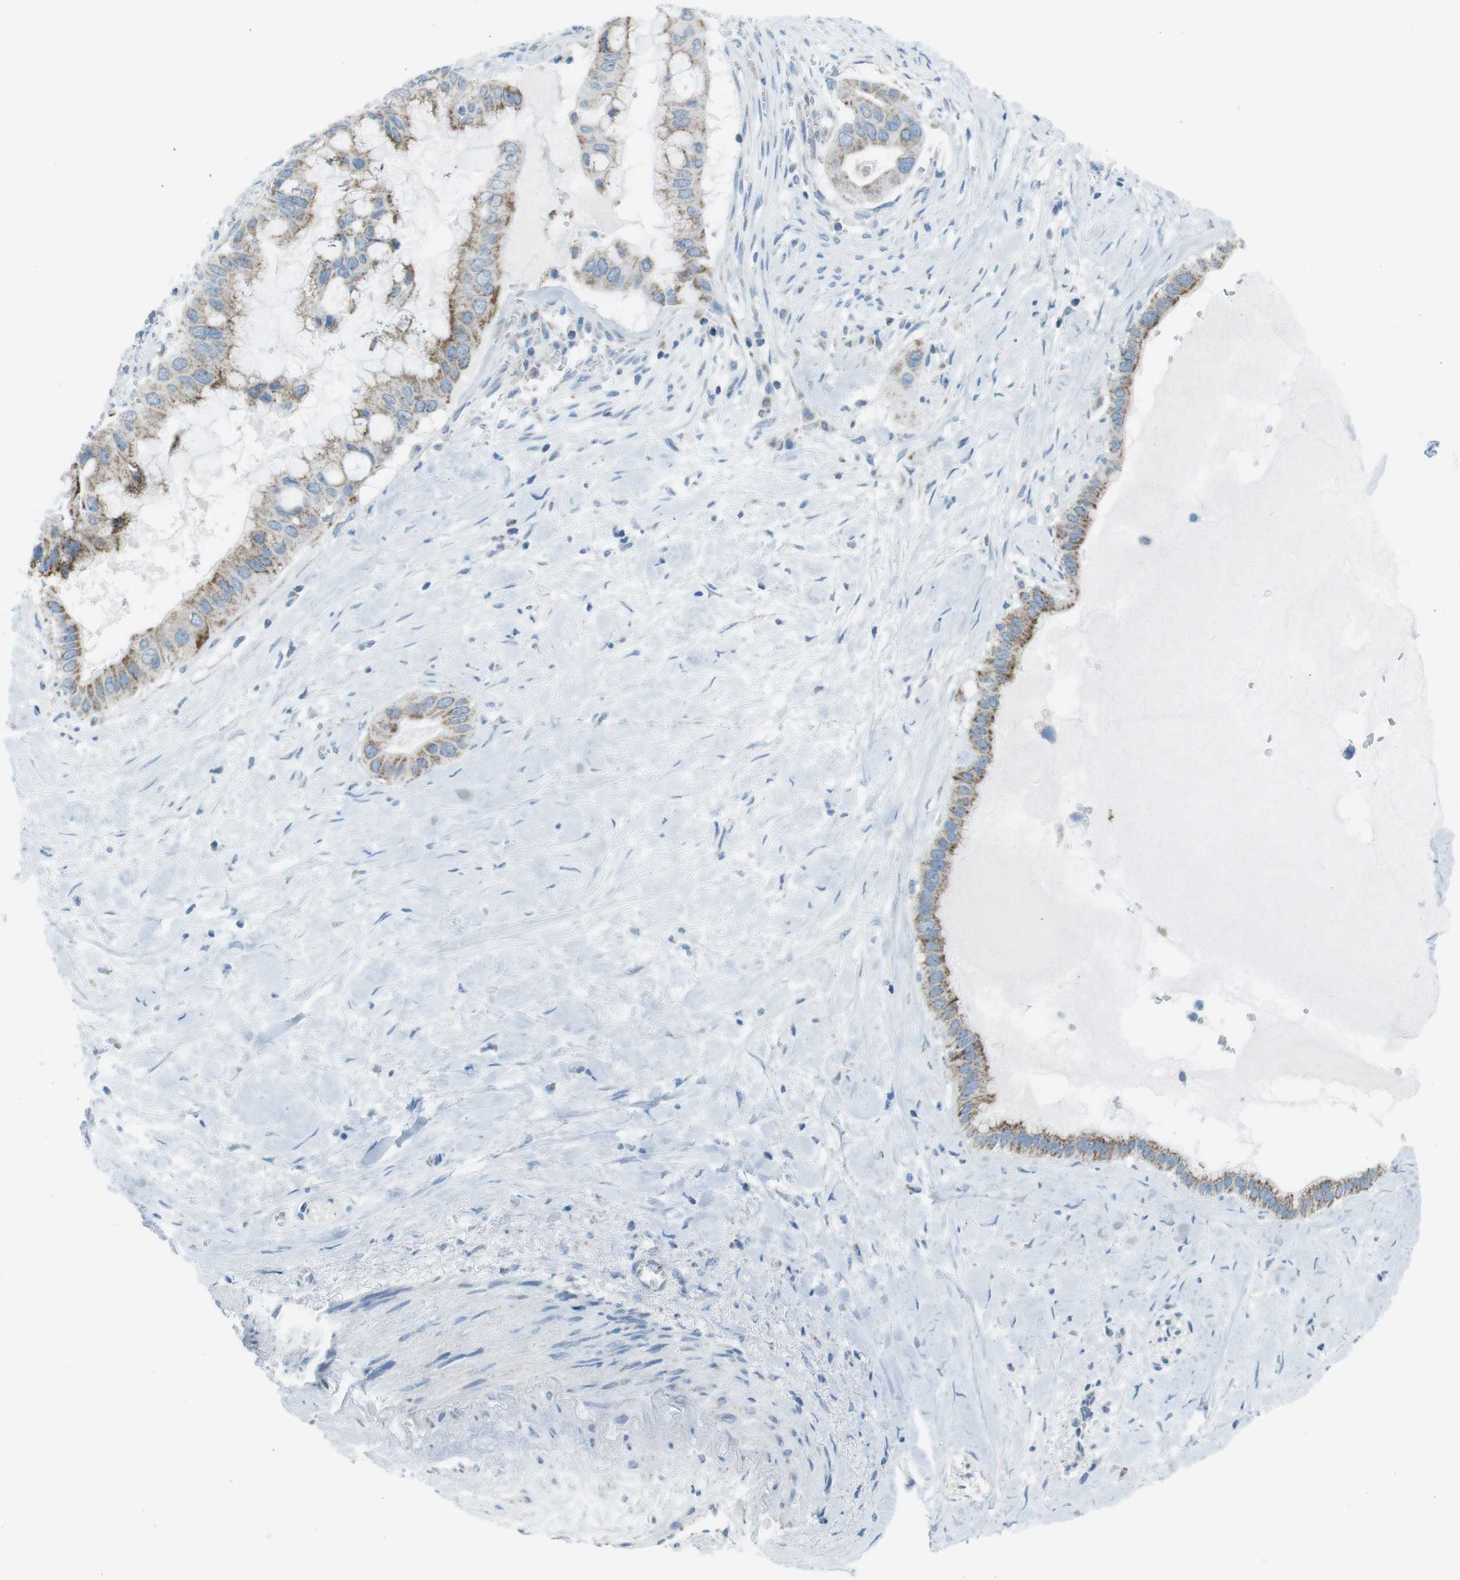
{"staining": {"intensity": "moderate", "quantity": "25%-75%", "location": "cytoplasmic/membranous"}, "tissue": "pancreatic cancer", "cell_type": "Tumor cells", "image_type": "cancer", "snomed": [{"axis": "morphology", "description": "Adenocarcinoma, NOS"}, {"axis": "topography", "description": "Pancreas"}], "caption": "High-magnification brightfield microscopy of pancreatic cancer (adenocarcinoma) stained with DAB (3,3'-diaminobenzidine) (brown) and counterstained with hematoxylin (blue). tumor cells exhibit moderate cytoplasmic/membranous expression is present in approximately25%-75% of cells.", "gene": "DNAJA3", "patient": {"sex": "male", "age": 55}}